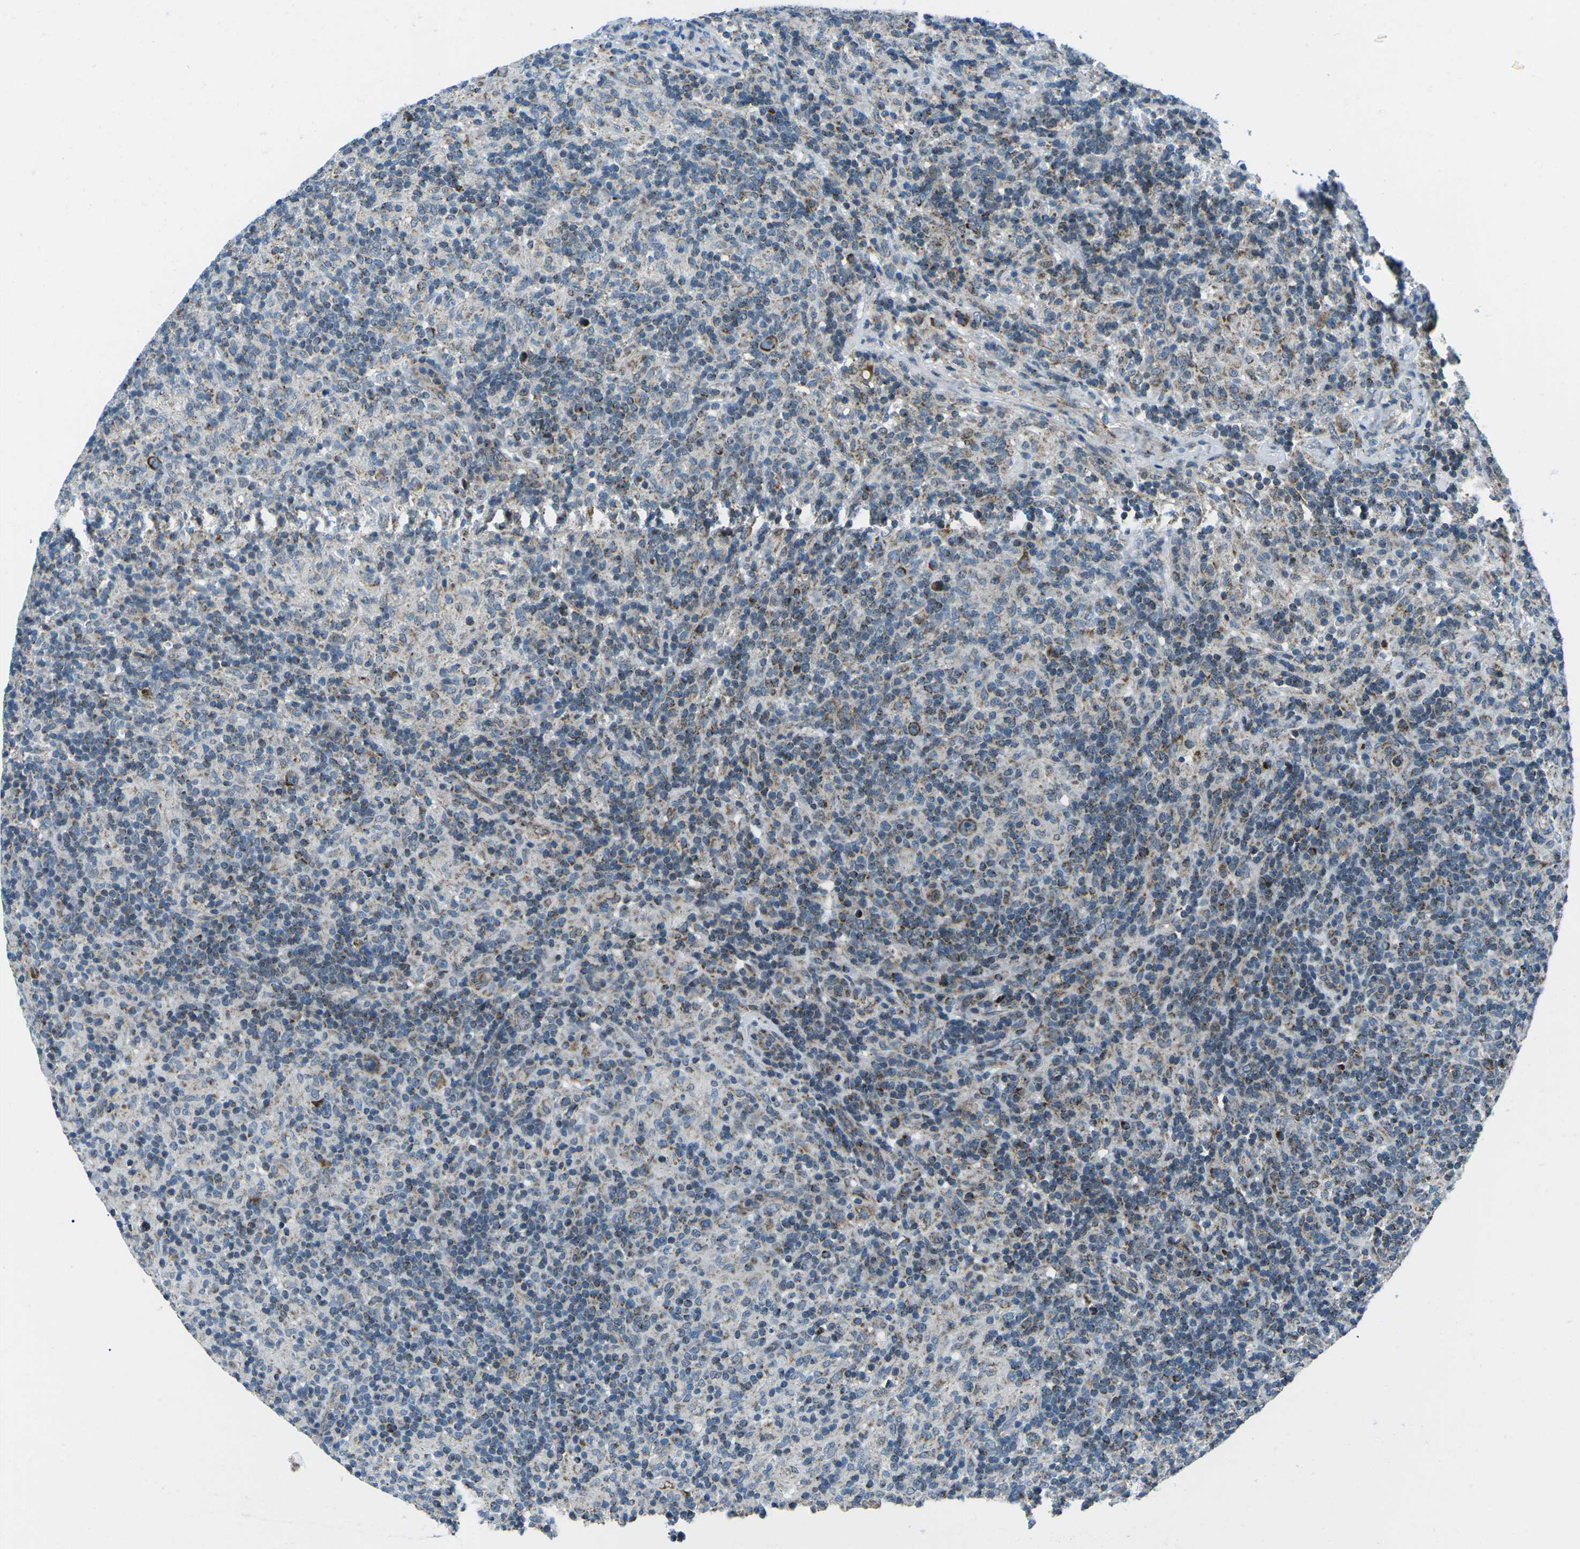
{"staining": {"intensity": "moderate", "quantity": "25%-75%", "location": "cytoplasmic/membranous"}, "tissue": "lymphoma", "cell_type": "Tumor cells", "image_type": "cancer", "snomed": [{"axis": "morphology", "description": "Hodgkin's disease, NOS"}, {"axis": "topography", "description": "Lymph node"}], "caption": "Moderate cytoplasmic/membranous positivity for a protein is seen in about 25%-75% of tumor cells of Hodgkin's disease using immunohistochemistry.", "gene": "RFESD", "patient": {"sex": "male", "age": 70}}